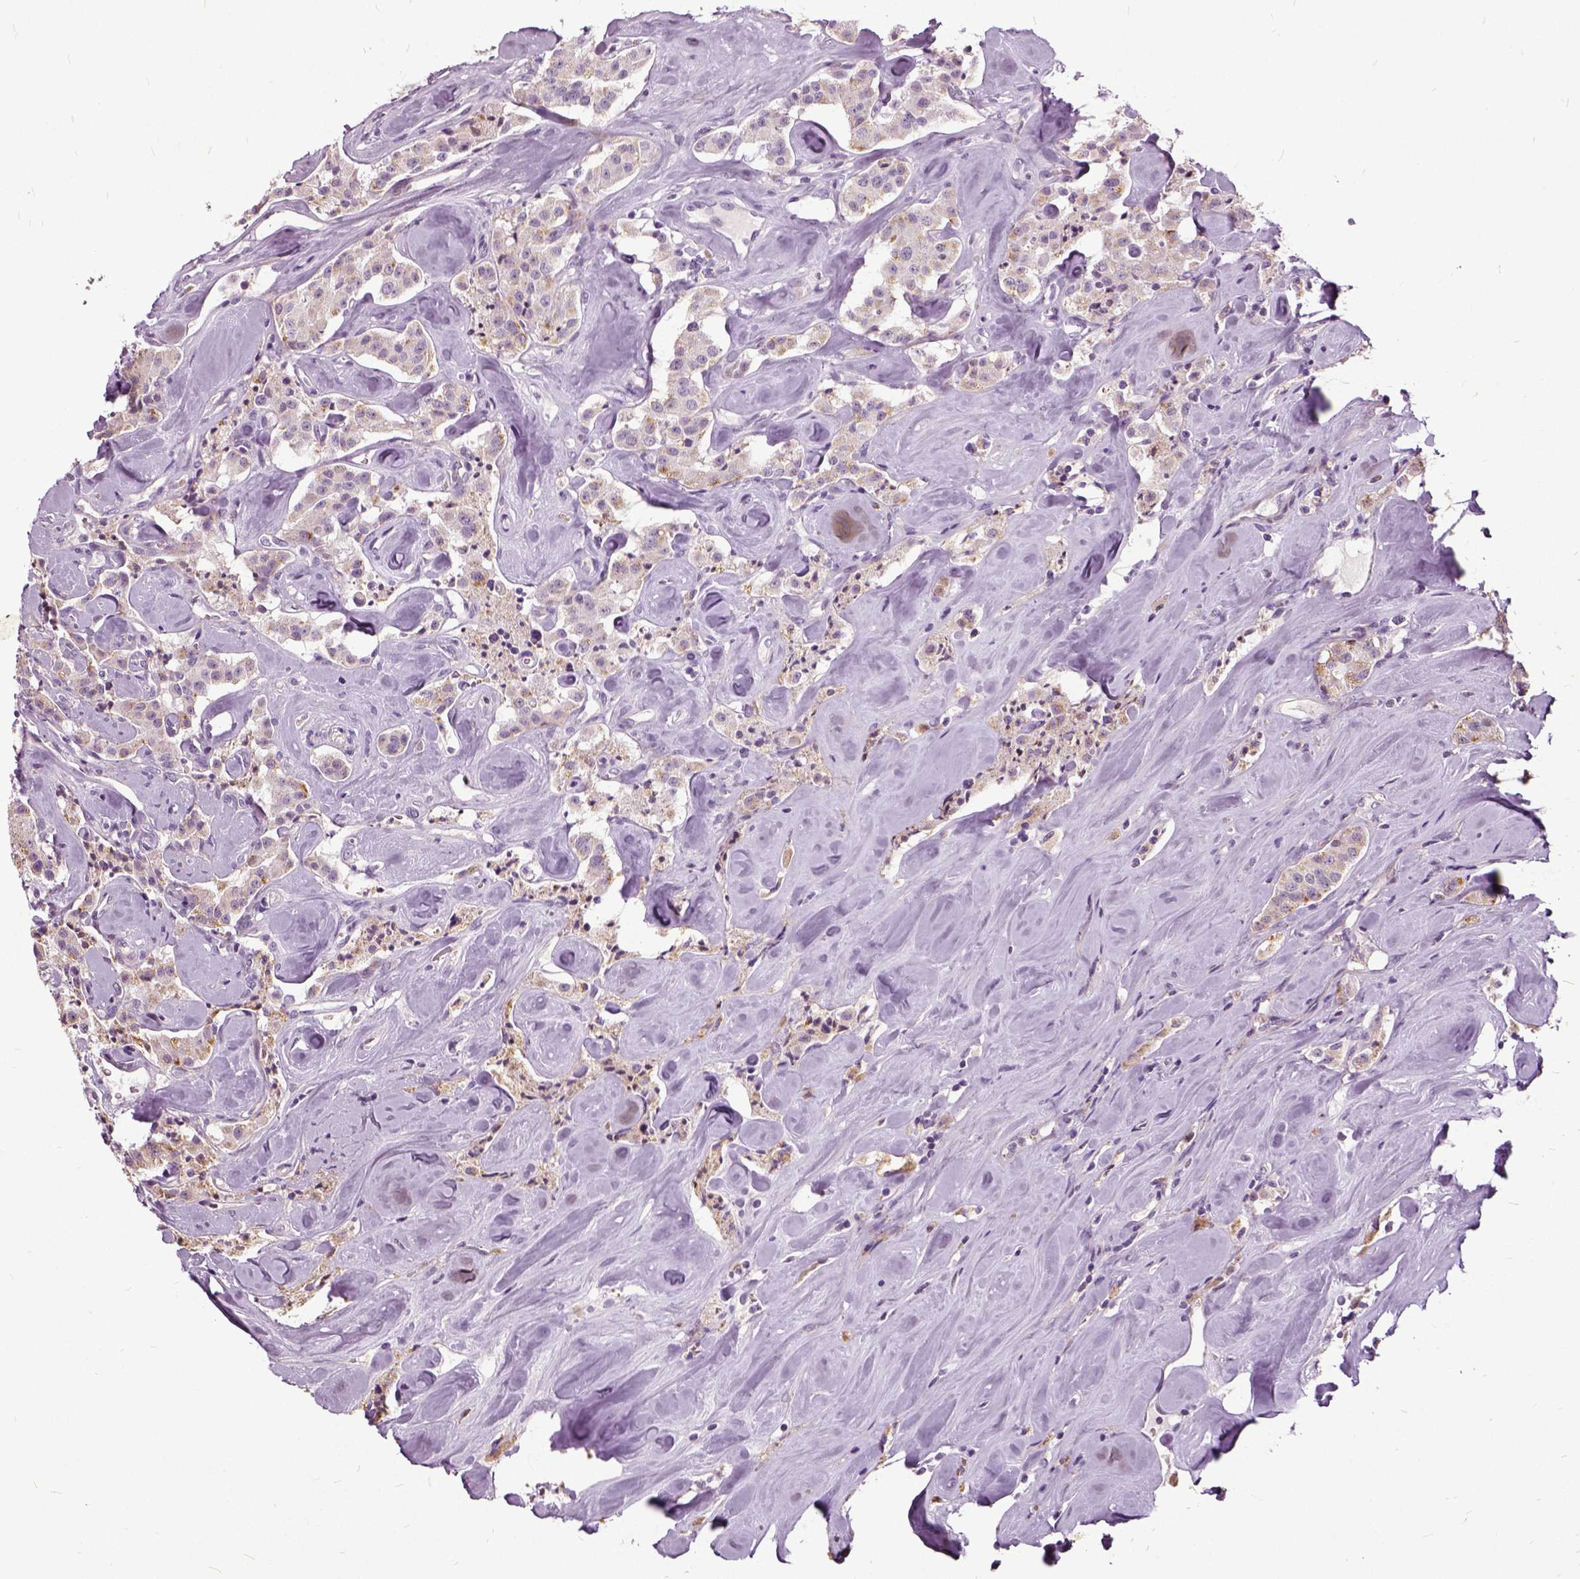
{"staining": {"intensity": "negative", "quantity": "none", "location": "none"}, "tissue": "carcinoid", "cell_type": "Tumor cells", "image_type": "cancer", "snomed": [{"axis": "morphology", "description": "Carcinoid, malignant, NOS"}, {"axis": "topography", "description": "Pancreas"}], "caption": "This is a image of IHC staining of carcinoid (malignant), which shows no staining in tumor cells.", "gene": "ILRUN", "patient": {"sex": "male", "age": 41}}